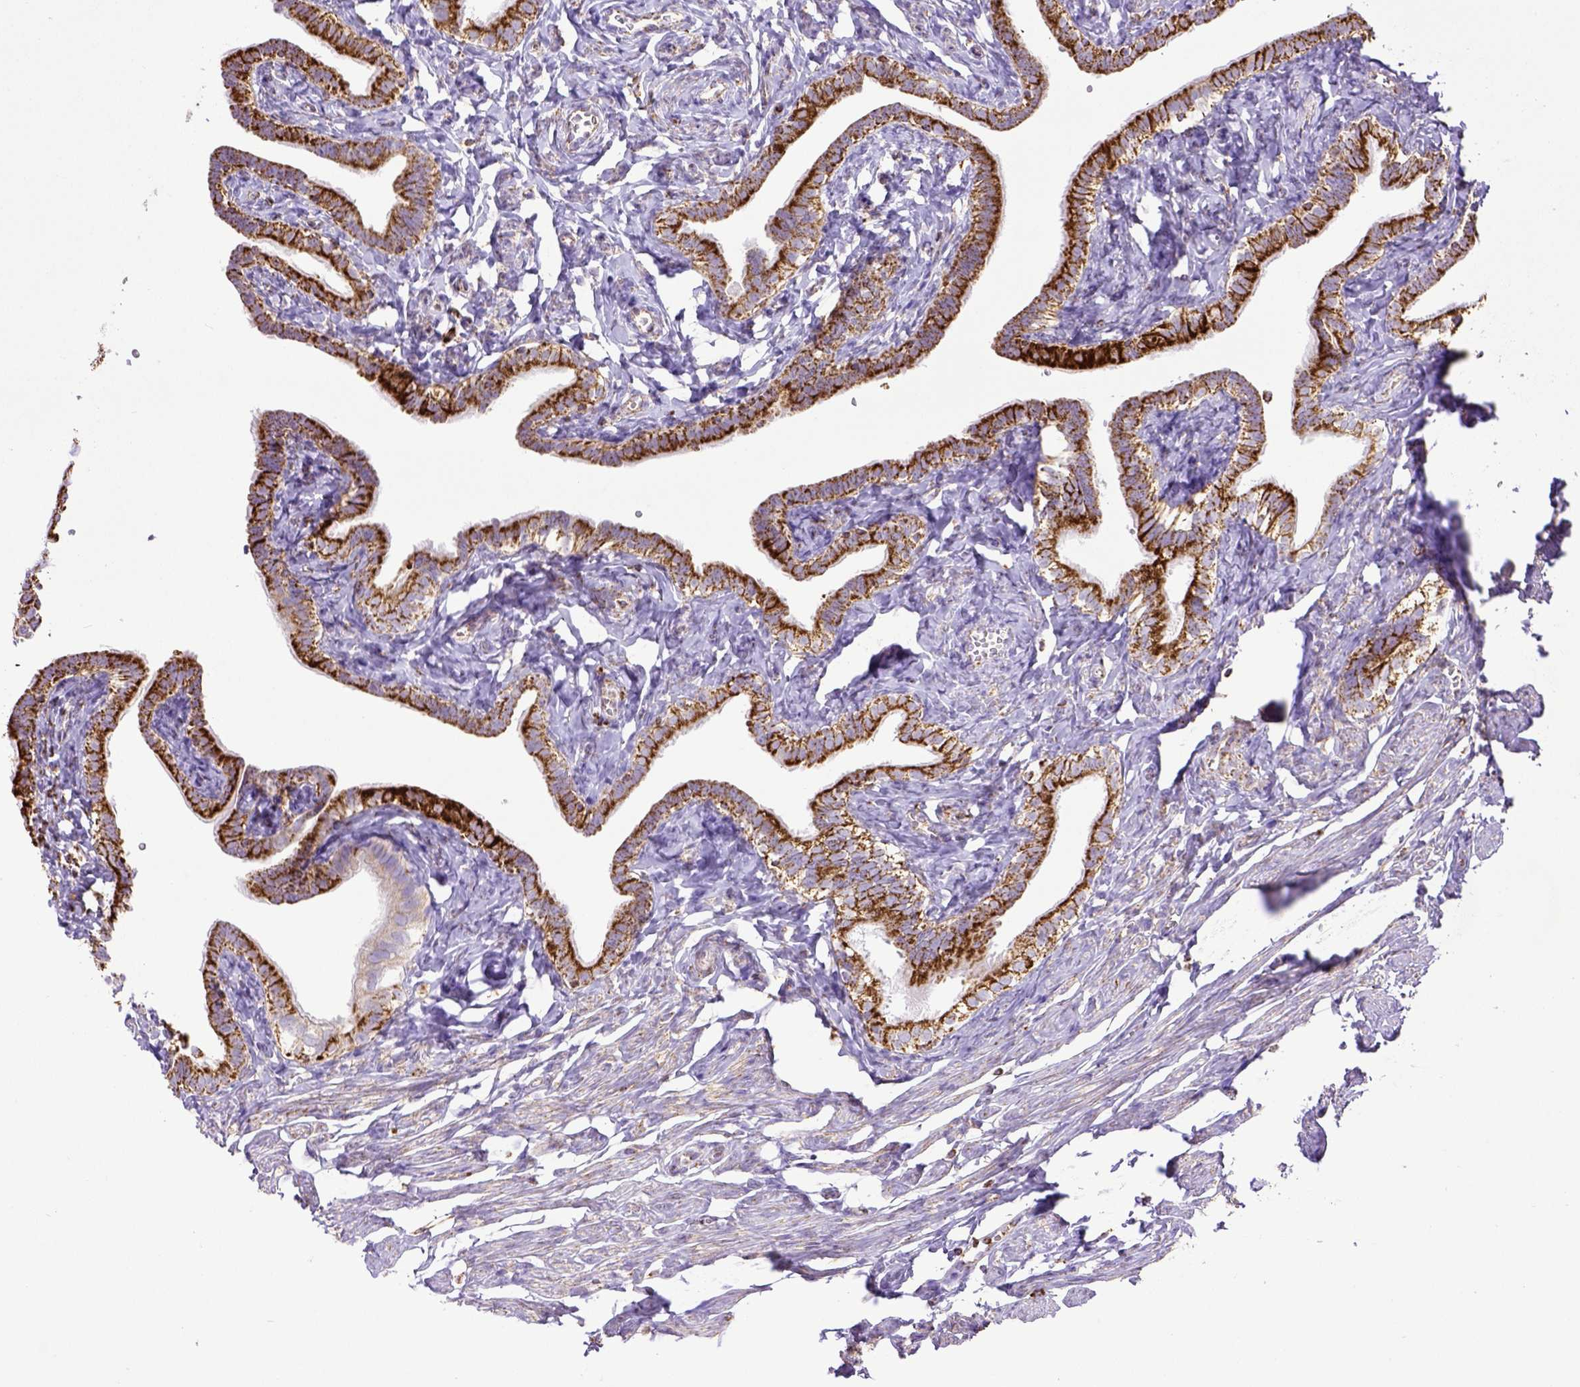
{"staining": {"intensity": "strong", "quantity": ">75%", "location": "cytoplasmic/membranous"}, "tissue": "fallopian tube", "cell_type": "Glandular cells", "image_type": "normal", "snomed": [{"axis": "morphology", "description": "Normal tissue, NOS"}, {"axis": "topography", "description": "Fallopian tube"}], "caption": "Immunohistochemistry (IHC) (DAB) staining of normal fallopian tube displays strong cytoplasmic/membranous protein expression in approximately >75% of glandular cells. The staining was performed using DAB, with brown indicating positive protein expression. Nuclei are stained blue with hematoxylin.", "gene": "MT", "patient": {"sex": "female", "age": 41}}